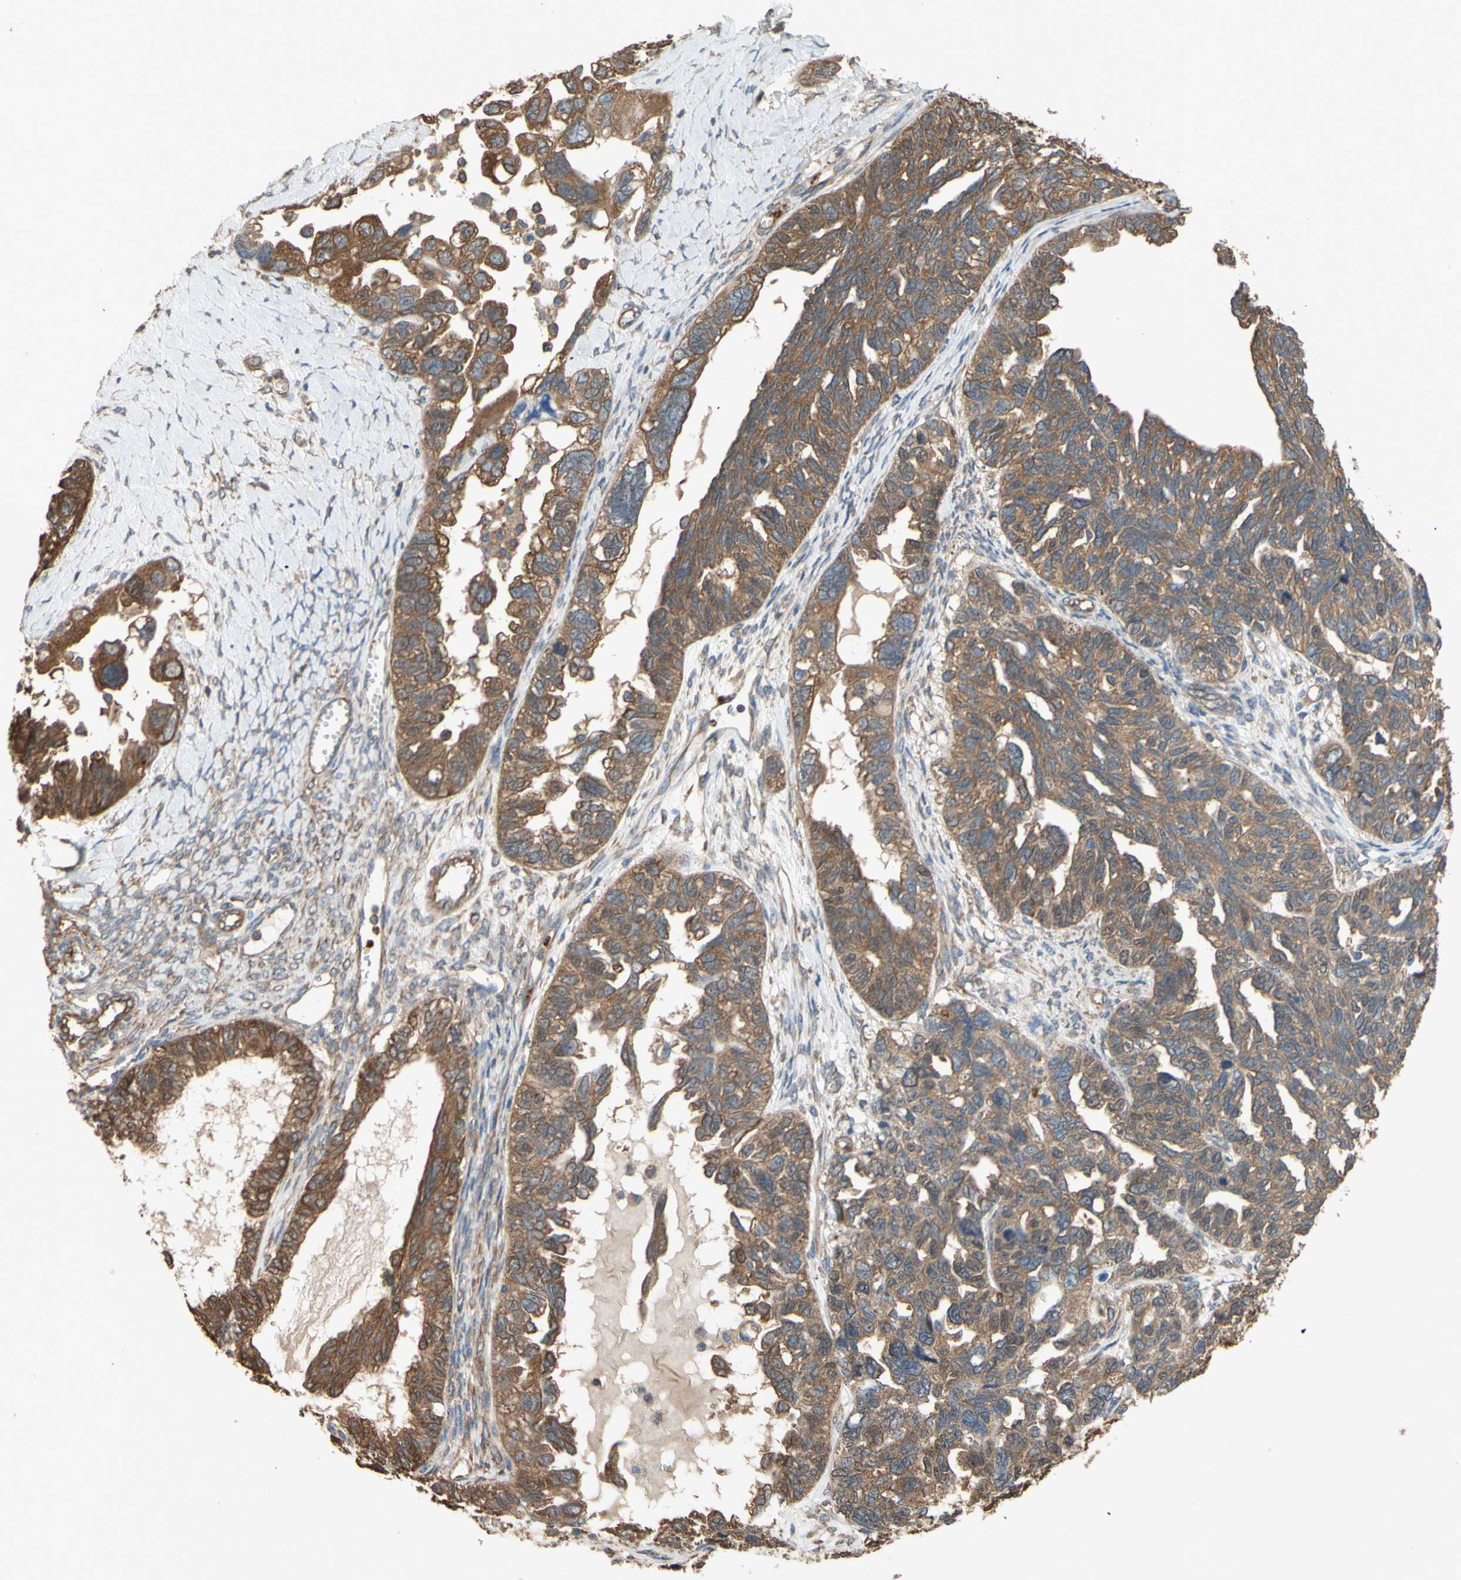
{"staining": {"intensity": "moderate", "quantity": ">75%", "location": "cytoplasmic/membranous"}, "tissue": "ovarian cancer", "cell_type": "Tumor cells", "image_type": "cancer", "snomed": [{"axis": "morphology", "description": "Cystadenocarcinoma, serous, NOS"}, {"axis": "topography", "description": "Ovary"}], "caption": "Immunohistochemistry of human ovarian cancer (serous cystadenocarcinoma) demonstrates medium levels of moderate cytoplasmic/membranous staining in approximately >75% of tumor cells.", "gene": "CTTN", "patient": {"sex": "female", "age": 79}}